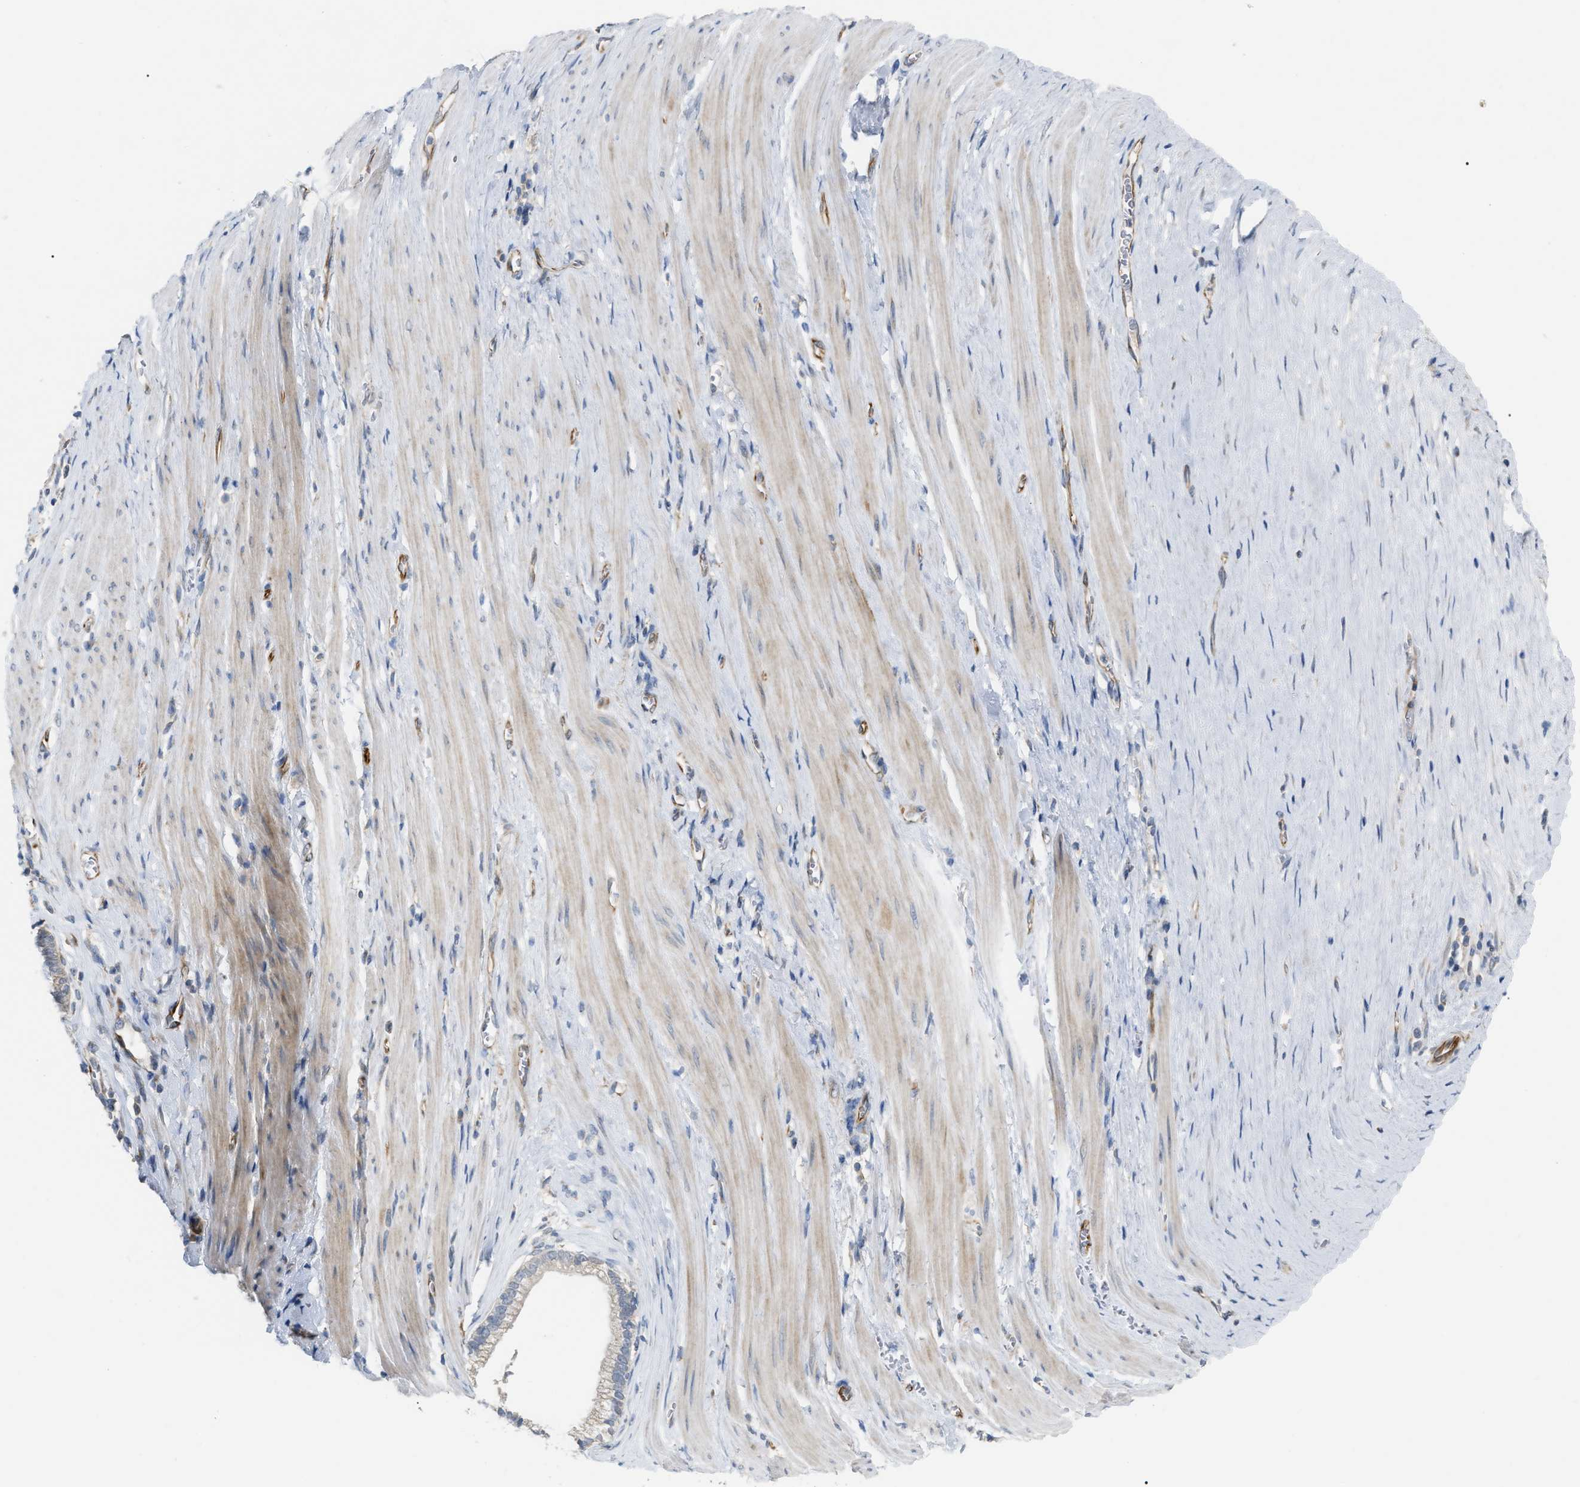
{"staining": {"intensity": "negative", "quantity": "none", "location": "none"}, "tissue": "pancreatic cancer", "cell_type": "Tumor cells", "image_type": "cancer", "snomed": [{"axis": "morphology", "description": "Adenocarcinoma, NOS"}, {"axis": "topography", "description": "Pancreas"}], "caption": "A photomicrograph of pancreatic cancer (adenocarcinoma) stained for a protein demonstrates no brown staining in tumor cells.", "gene": "DHX58", "patient": {"sex": "male", "age": 69}}